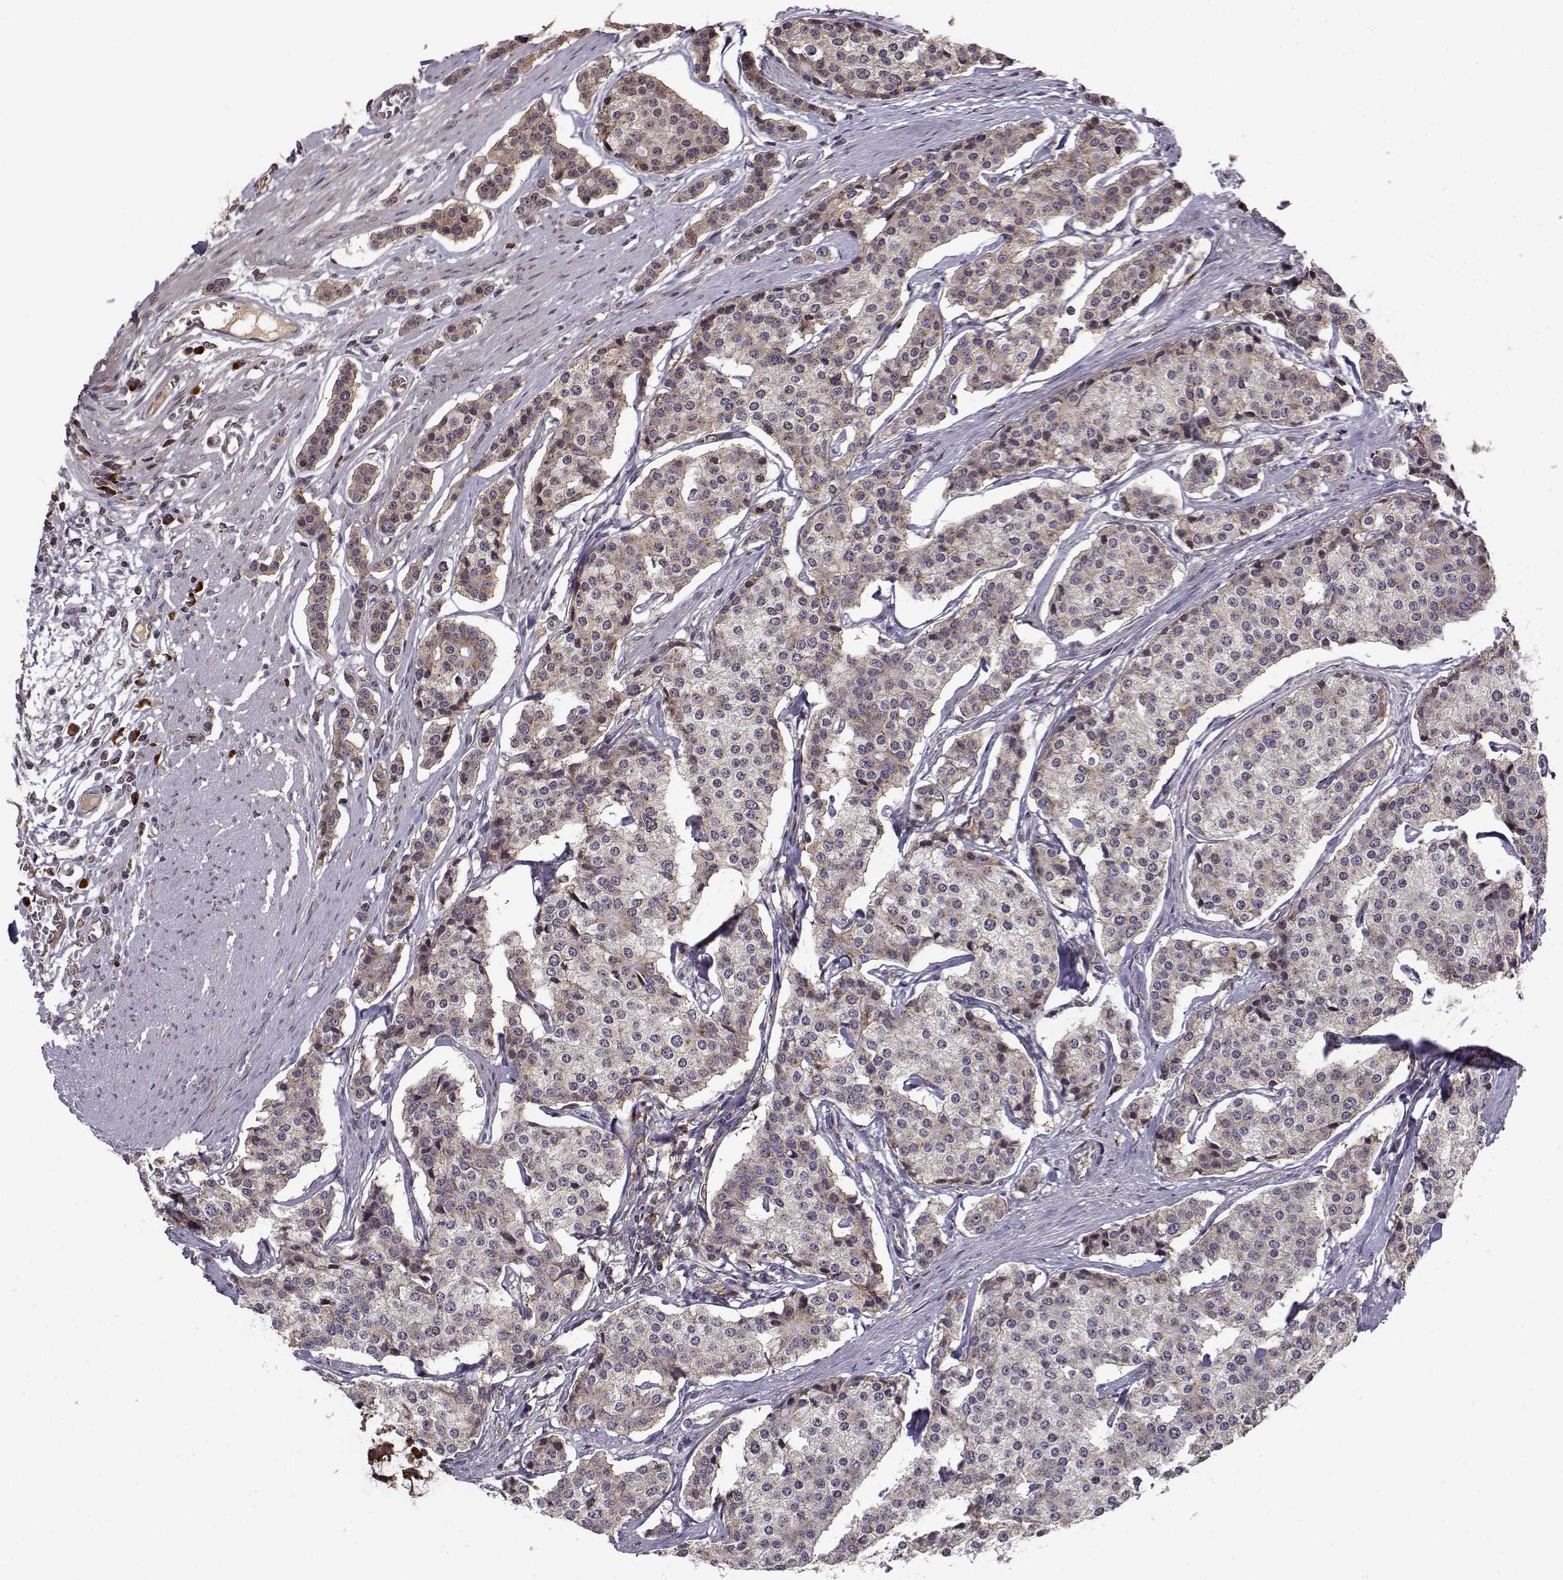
{"staining": {"intensity": "weak", "quantity": "<25%", "location": "cytoplasmic/membranous"}, "tissue": "carcinoid", "cell_type": "Tumor cells", "image_type": "cancer", "snomed": [{"axis": "morphology", "description": "Carcinoid, malignant, NOS"}, {"axis": "topography", "description": "Small intestine"}], "caption": "DAB immunohistochemical staining of human carcinoid displays no significant positivity in tumor cells.", "gene": "RPL31", "patient": {"sex": "female", "age": 65}}